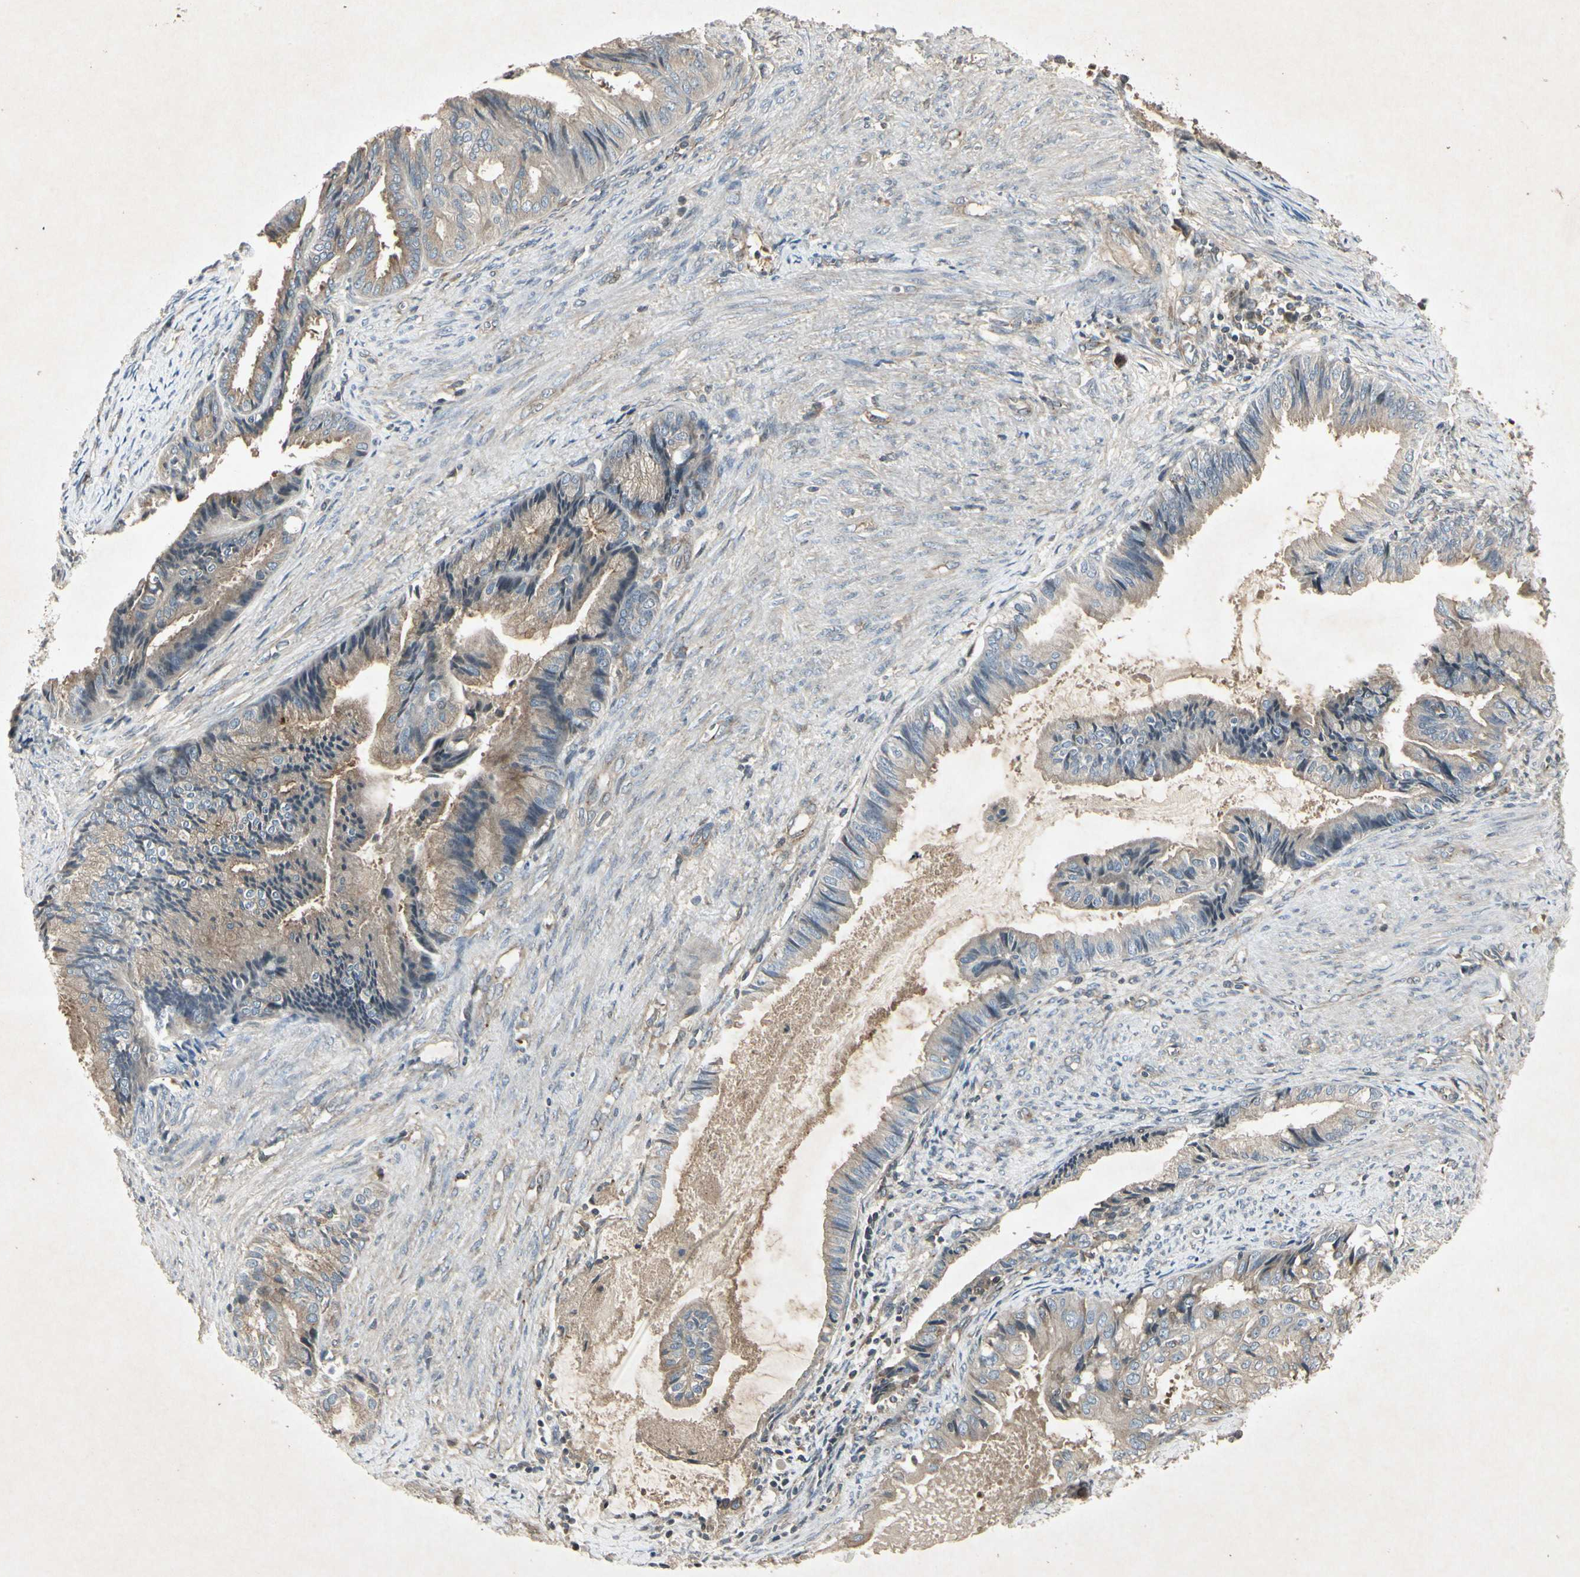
{"staining": {"intensity": "weak", "quantity": "25%-75%", "location": "cytoplasmic/membranous"}, "tissue": "endometrial cancer", "cell_type": "Tumor cells", "image_type": "cancer", "snomed": [{"axis": "morphology", "description": "Adenocarcinoma, NOS"}, {"axis": "topography", "description": "Endometrium"}], "caption": "Protein expression by immunohistochemistry exhibits weak cytoplasmic/membranous positivity in about 25%-75% of tumor cells in endometrial cancer.", "gene": "TEK", "patient": {"sex": "female", "age": 86}}